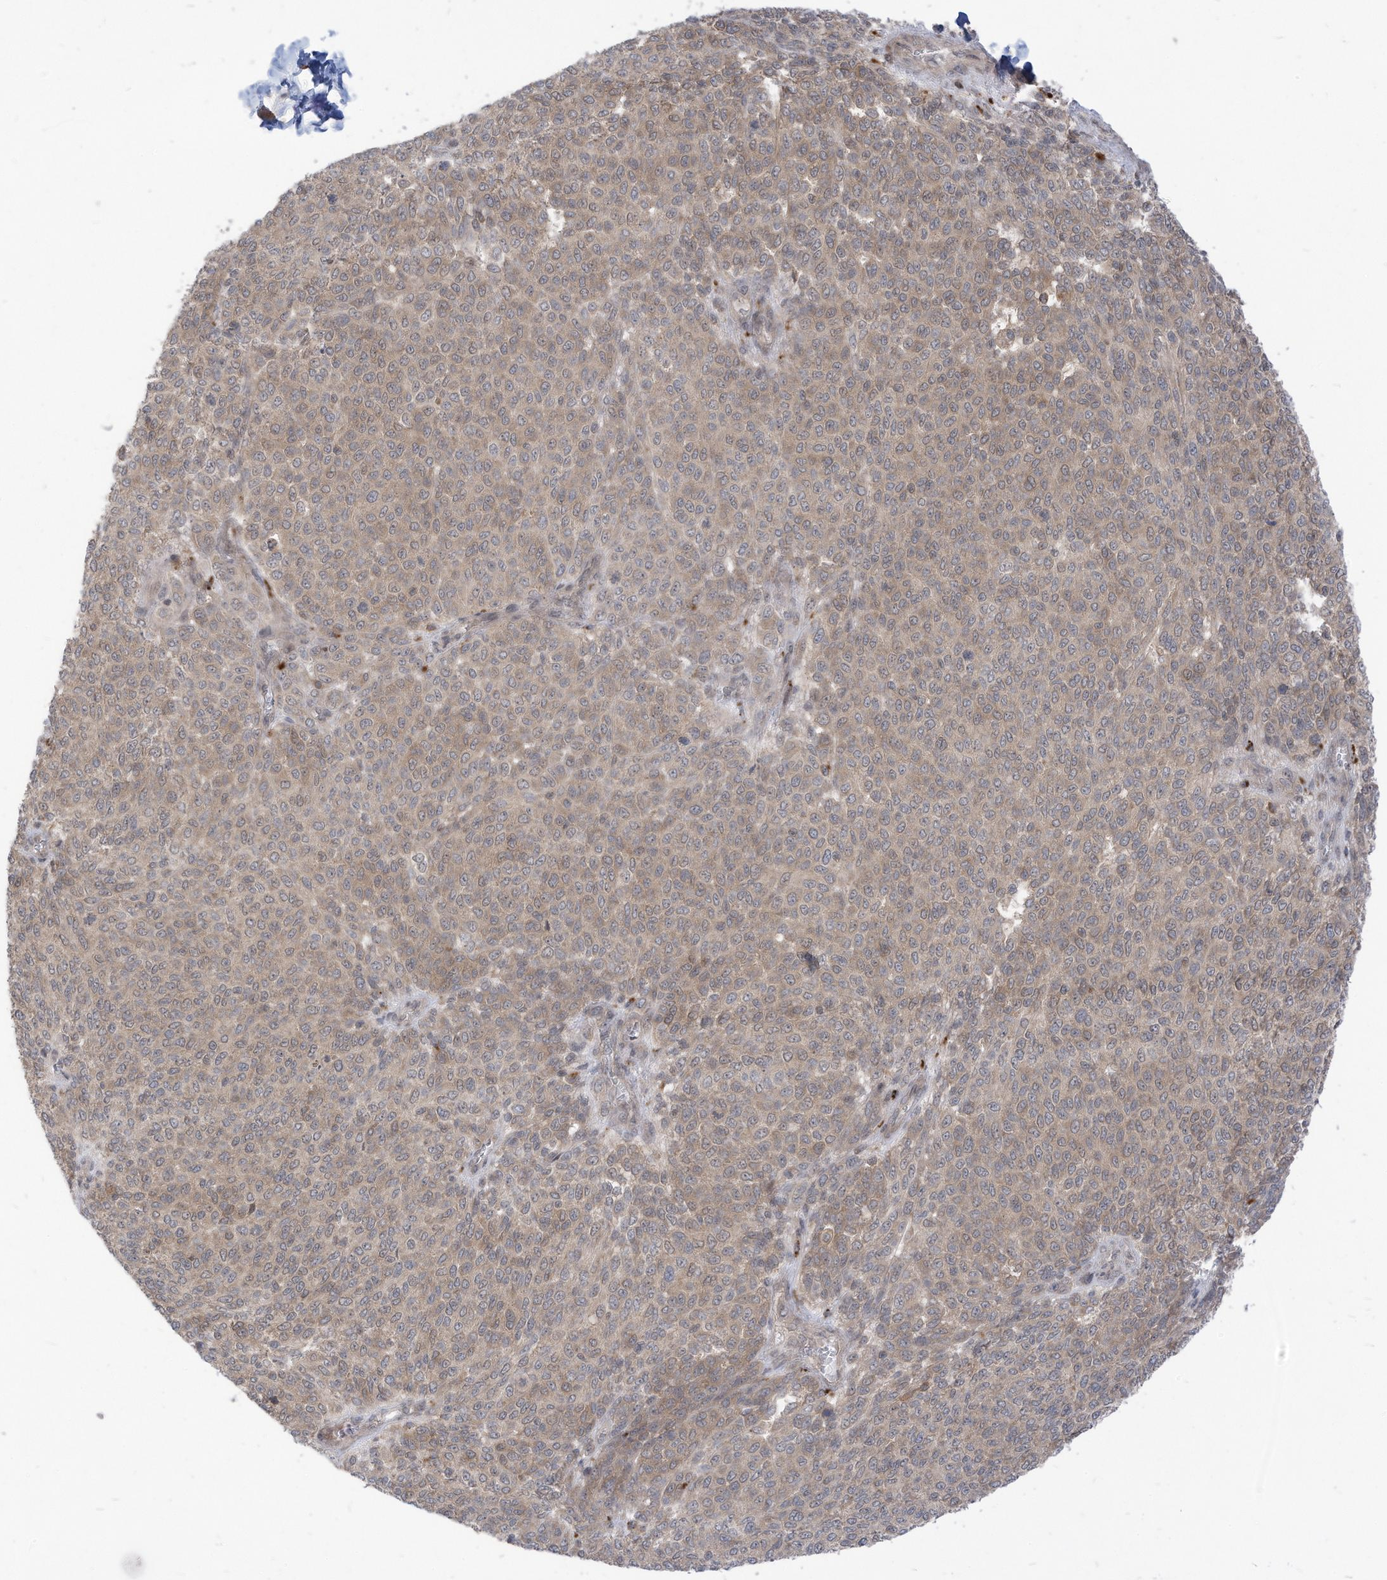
{"staining": {"intensity": "weak", "quantity": "25%-75%", "location": "cytoplasmic/membranous"}, "tissue": "melanoma", "cell_type": "Tumor cells", "image_type": "cancer", "snomed": [{"axis": "morphology", "description": "Malignant melanoma, NOS"}, {"axis": "topography", "description": "Skin"}], "caption": "This is an image of IHC staining of malignant melanoma, which shows weak staining in the cytoplasmic/membranous of tumor cells.", "gene": "CNKSR1", "patient": {"sex": "male", "age": 49}}